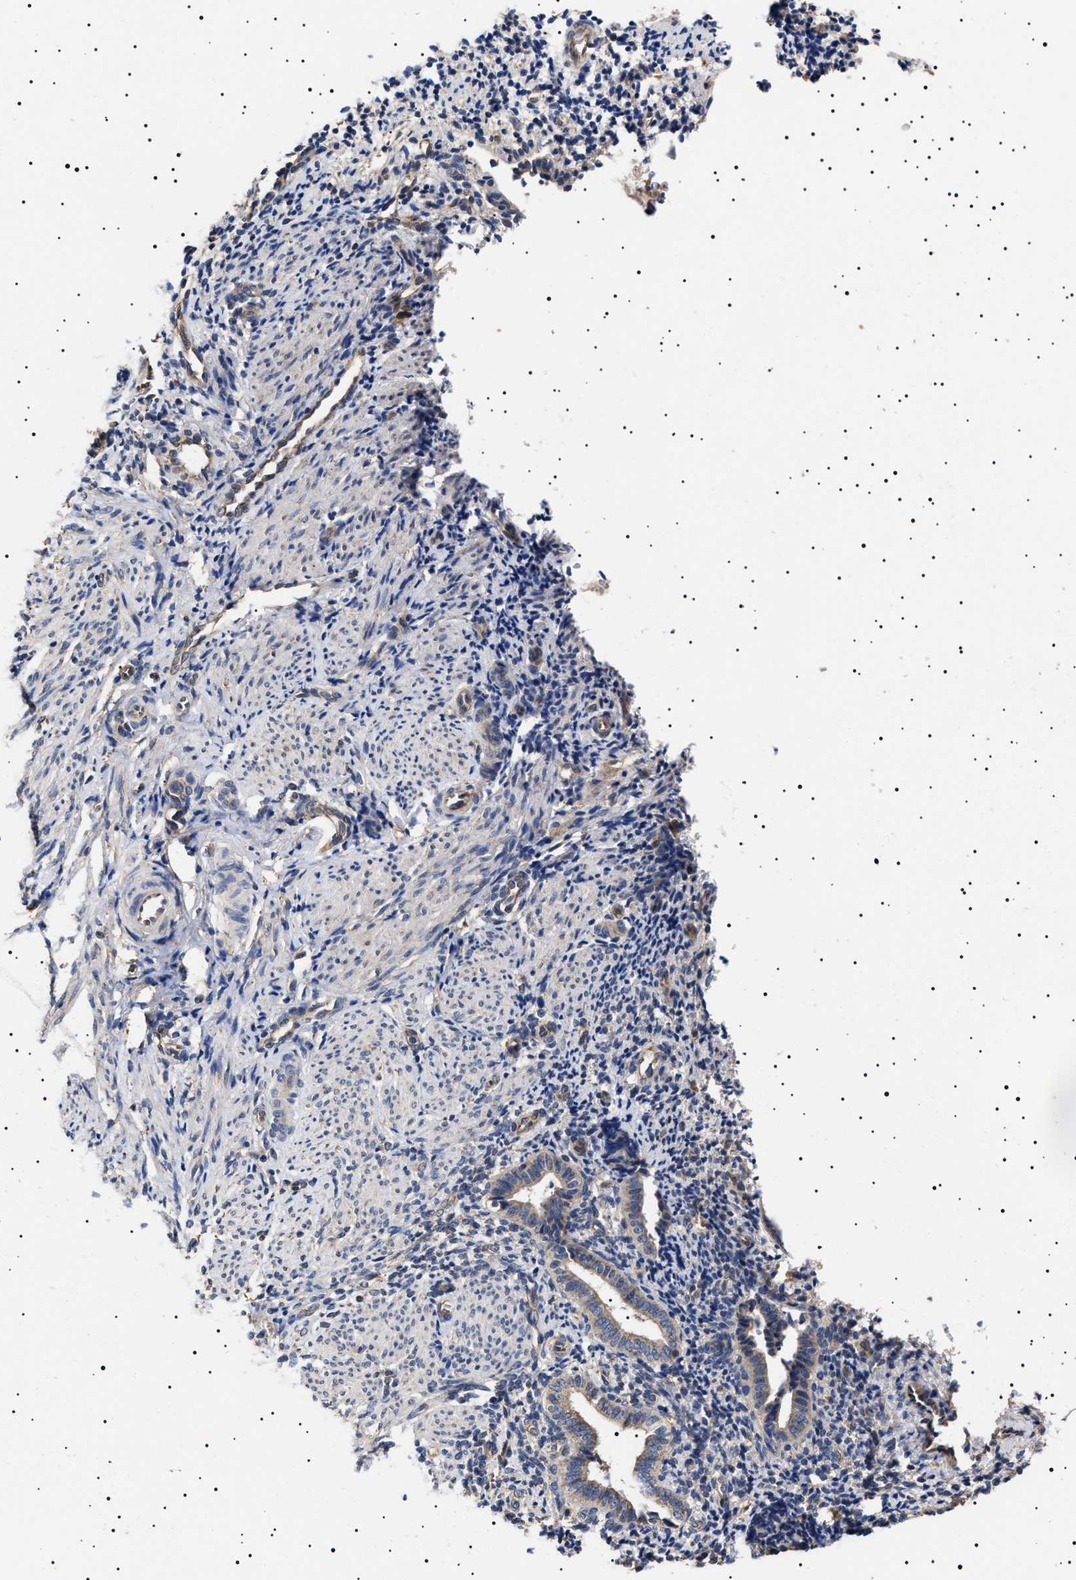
{"staining": {"intensity": "negative", "quantity": "none", "location": "none"}, "tissue": "endometrium", "cell_type": "Cells in endometrial stroma", "image_type": "normal", "snomed": [{"axis": "morphology", "description": "Normal tissue, NOS"}, {"axis": "topography", "description": "Uterus"}, {"axis": "topography", "description": "Endometrium"}], "caption": "Protein analysis of unremarkable endometrium displays no significant expression in cells in endometrial stroma. The staining was performed using DAB (3,3'-diaminobenzidine) to visualize the protein expression in brown, while the nuclei were stained in blue with hematoxylin (Magnification: 20x).", "gene": "KRBA1", "patient": {"sex": "female", "age": 33}}